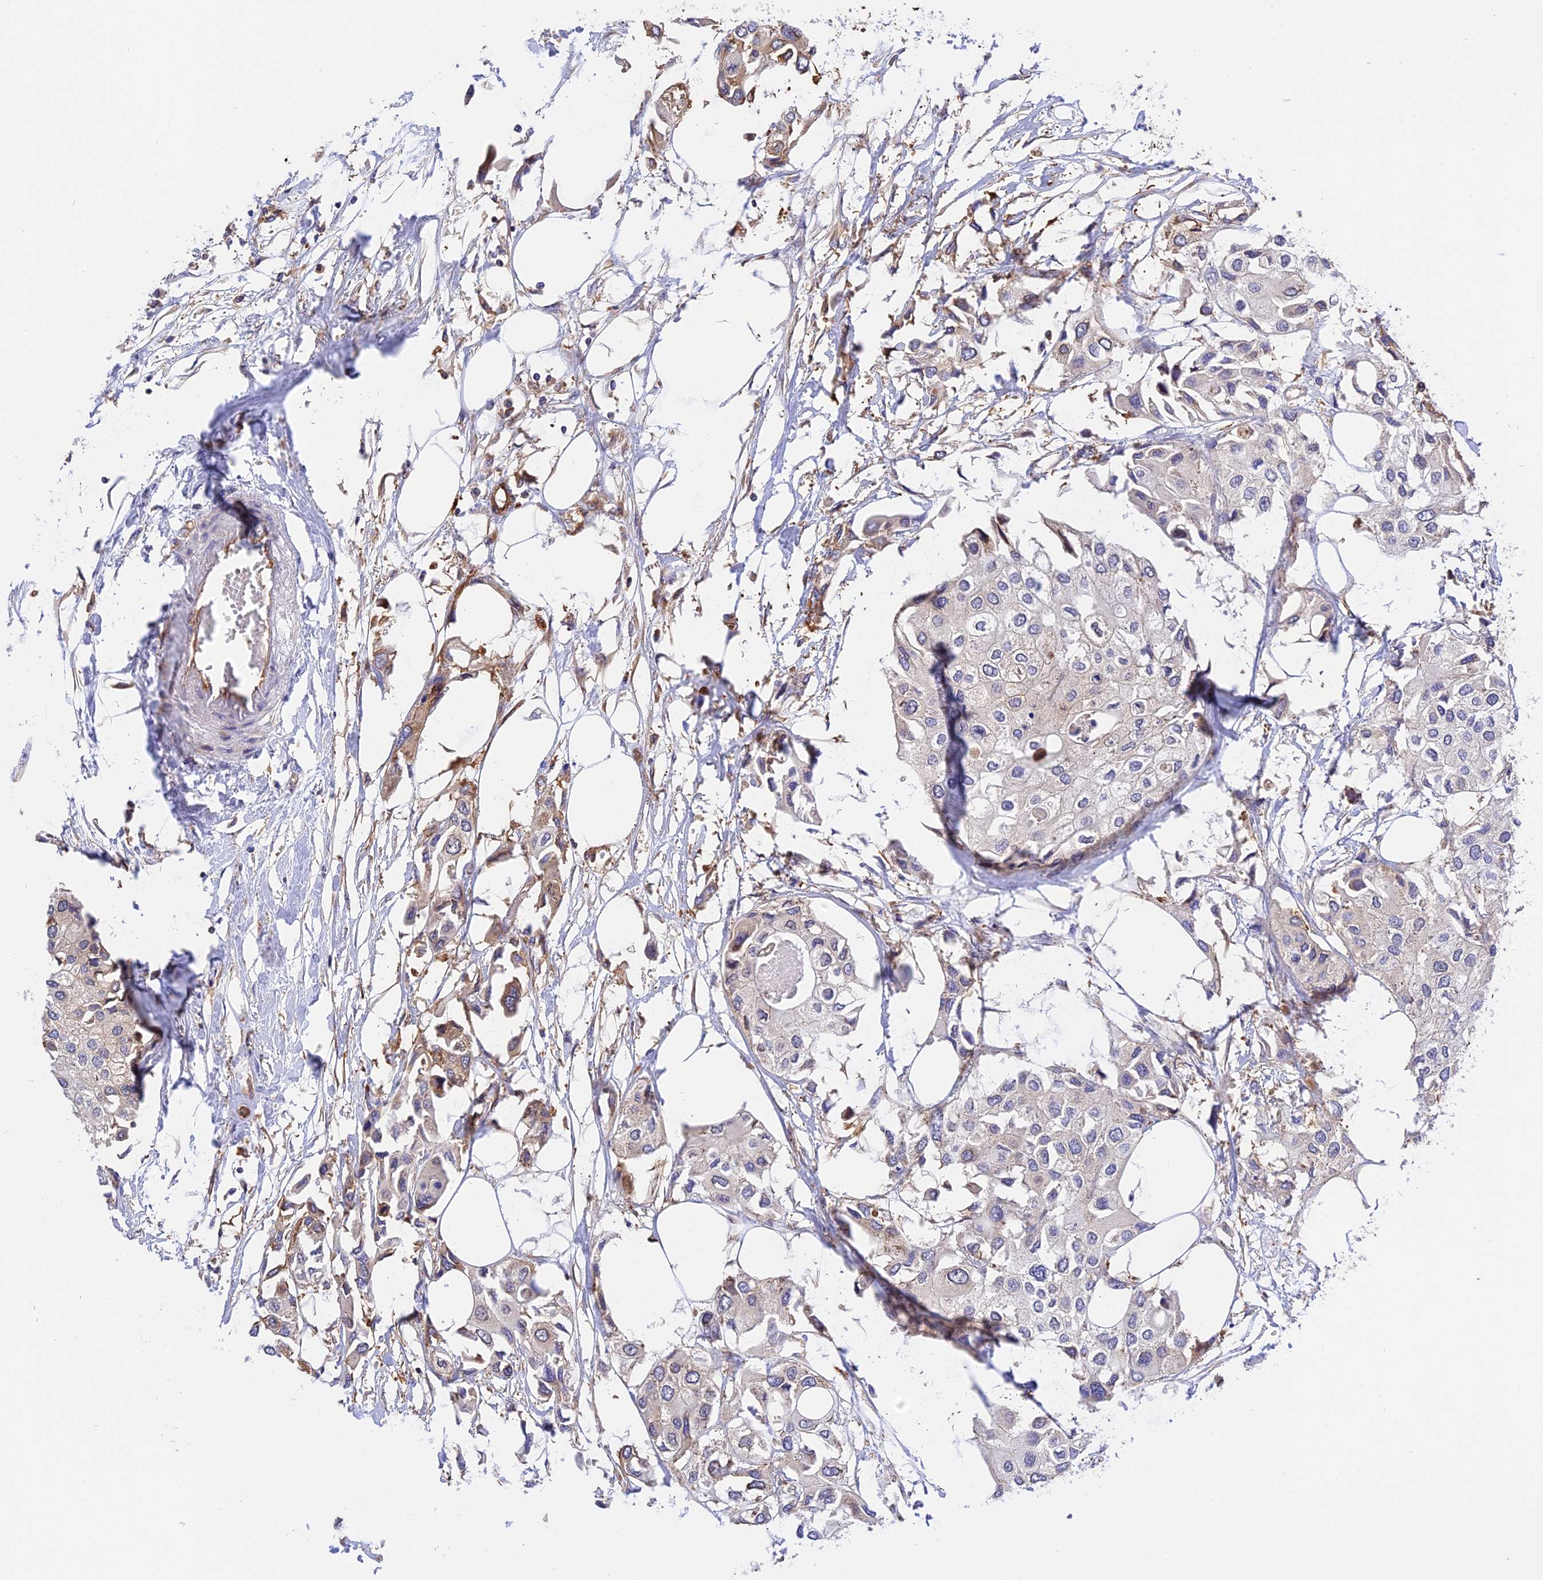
{"staining": {"intensity": "negative", "quantity": "none", "location": "none"}, "tissue": "urothelial cancer", "cell_type": "Tumor cells", "image_type": "cancer", "snomed": [{"axis": "morphology", "description": "Urothelial carcinoma, High grade"}, {"axis": "topography", "description": "Urinary bladder"}], "caption": "Immunohistochemistry (IHC) of urothelial cancer exhibits no positivity in tumor cells.", "gene": "C5orf22", "patient": {"sex": "male", "age": 64}}